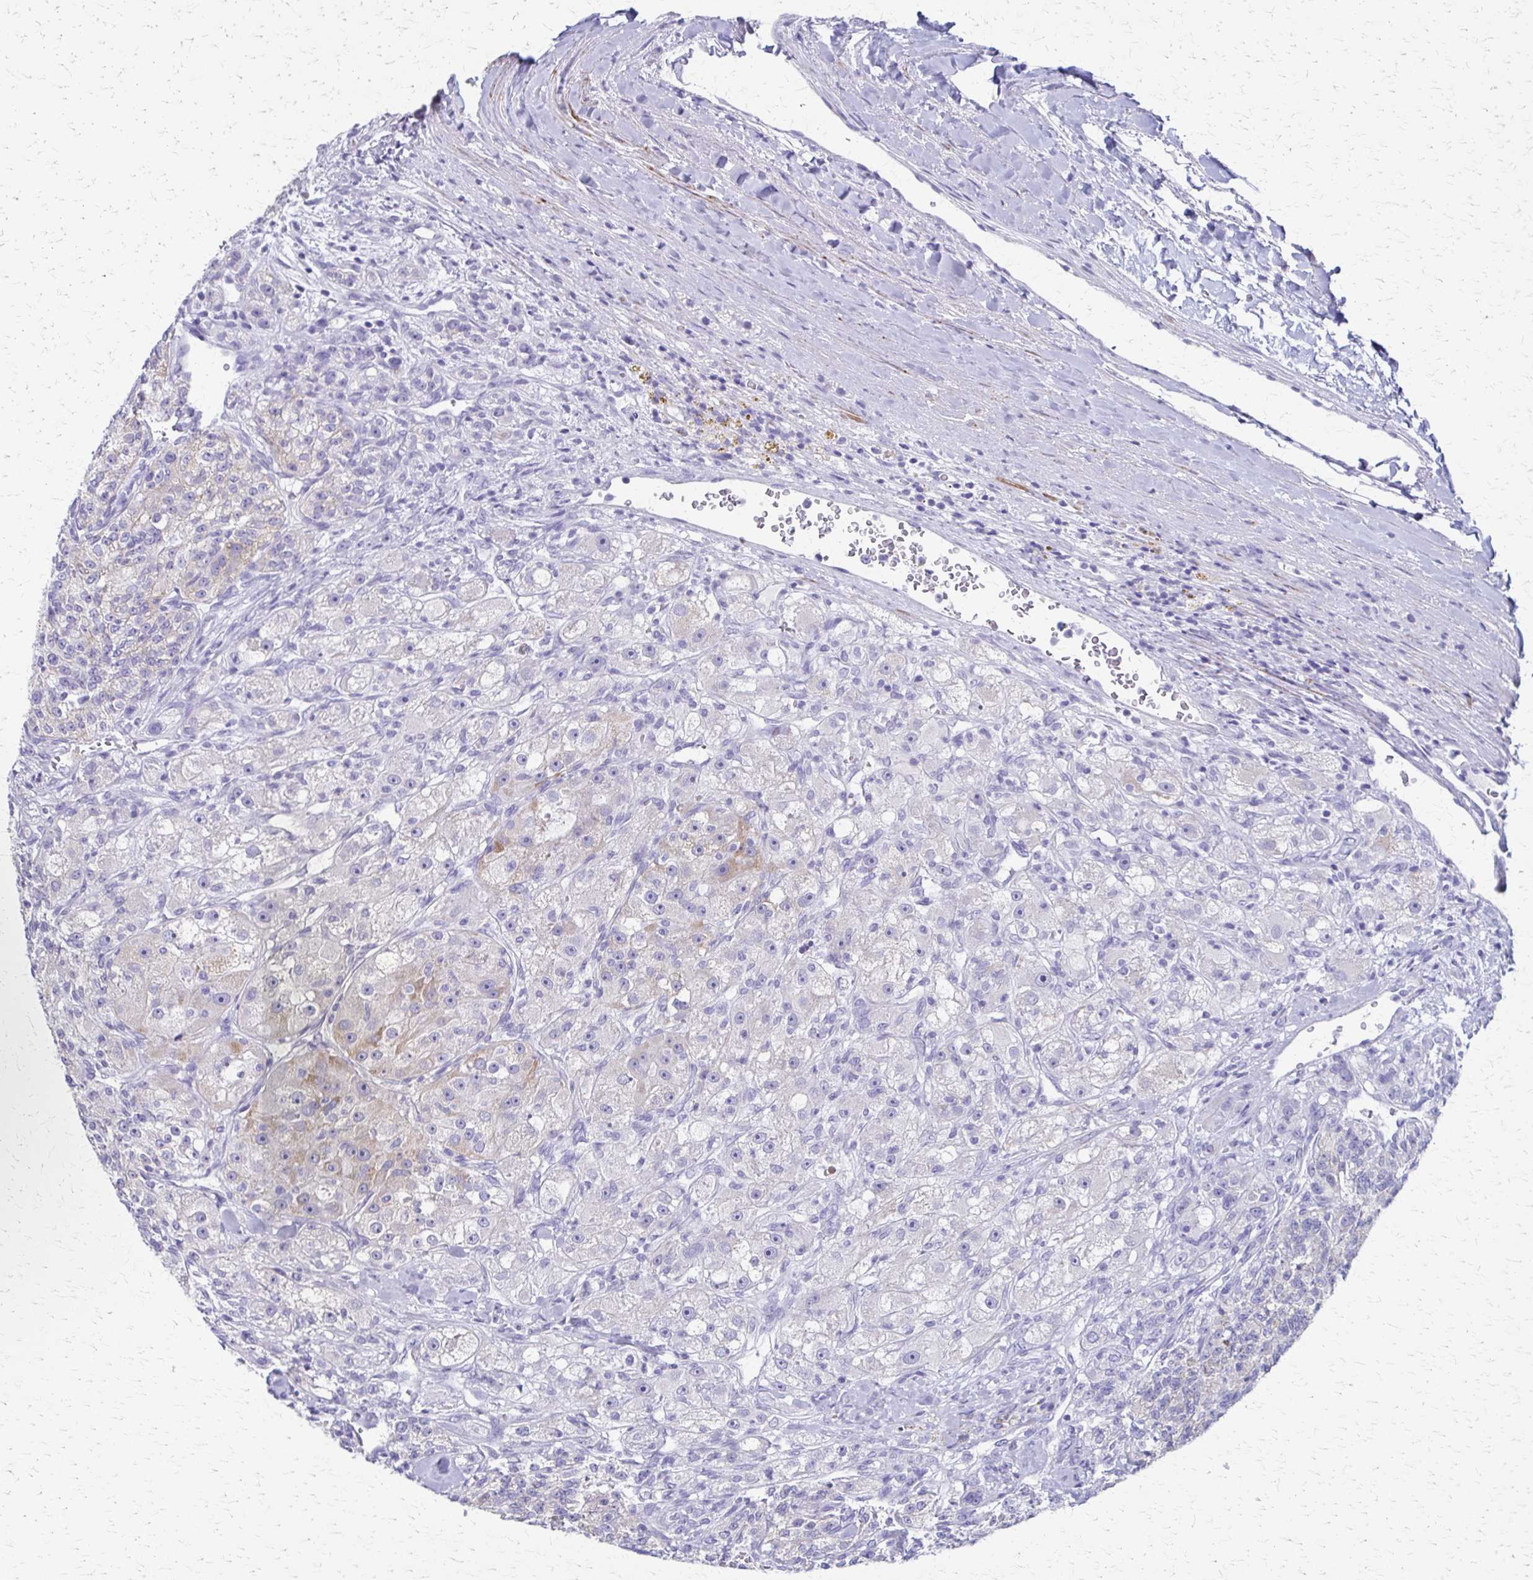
{"staining": {"intensity": "weak", "quantity": "<25%", "location": "nuclear"}, "tissue": "renal cancer", "cell_type": "Tumor cells", "image_type": "cancer", "snomed": [{"axis": "morphology", "description": "Adenocarcinoma, NOS"}, {"axis": "topography", "description": "Kidney"}], "caption": "Histopathology image shows no protein staining in tumor cells of renal adenocarcinoma tissue.", "gene": "ZSCAN5B", "patient": {"sex": "female", "age": 63}}